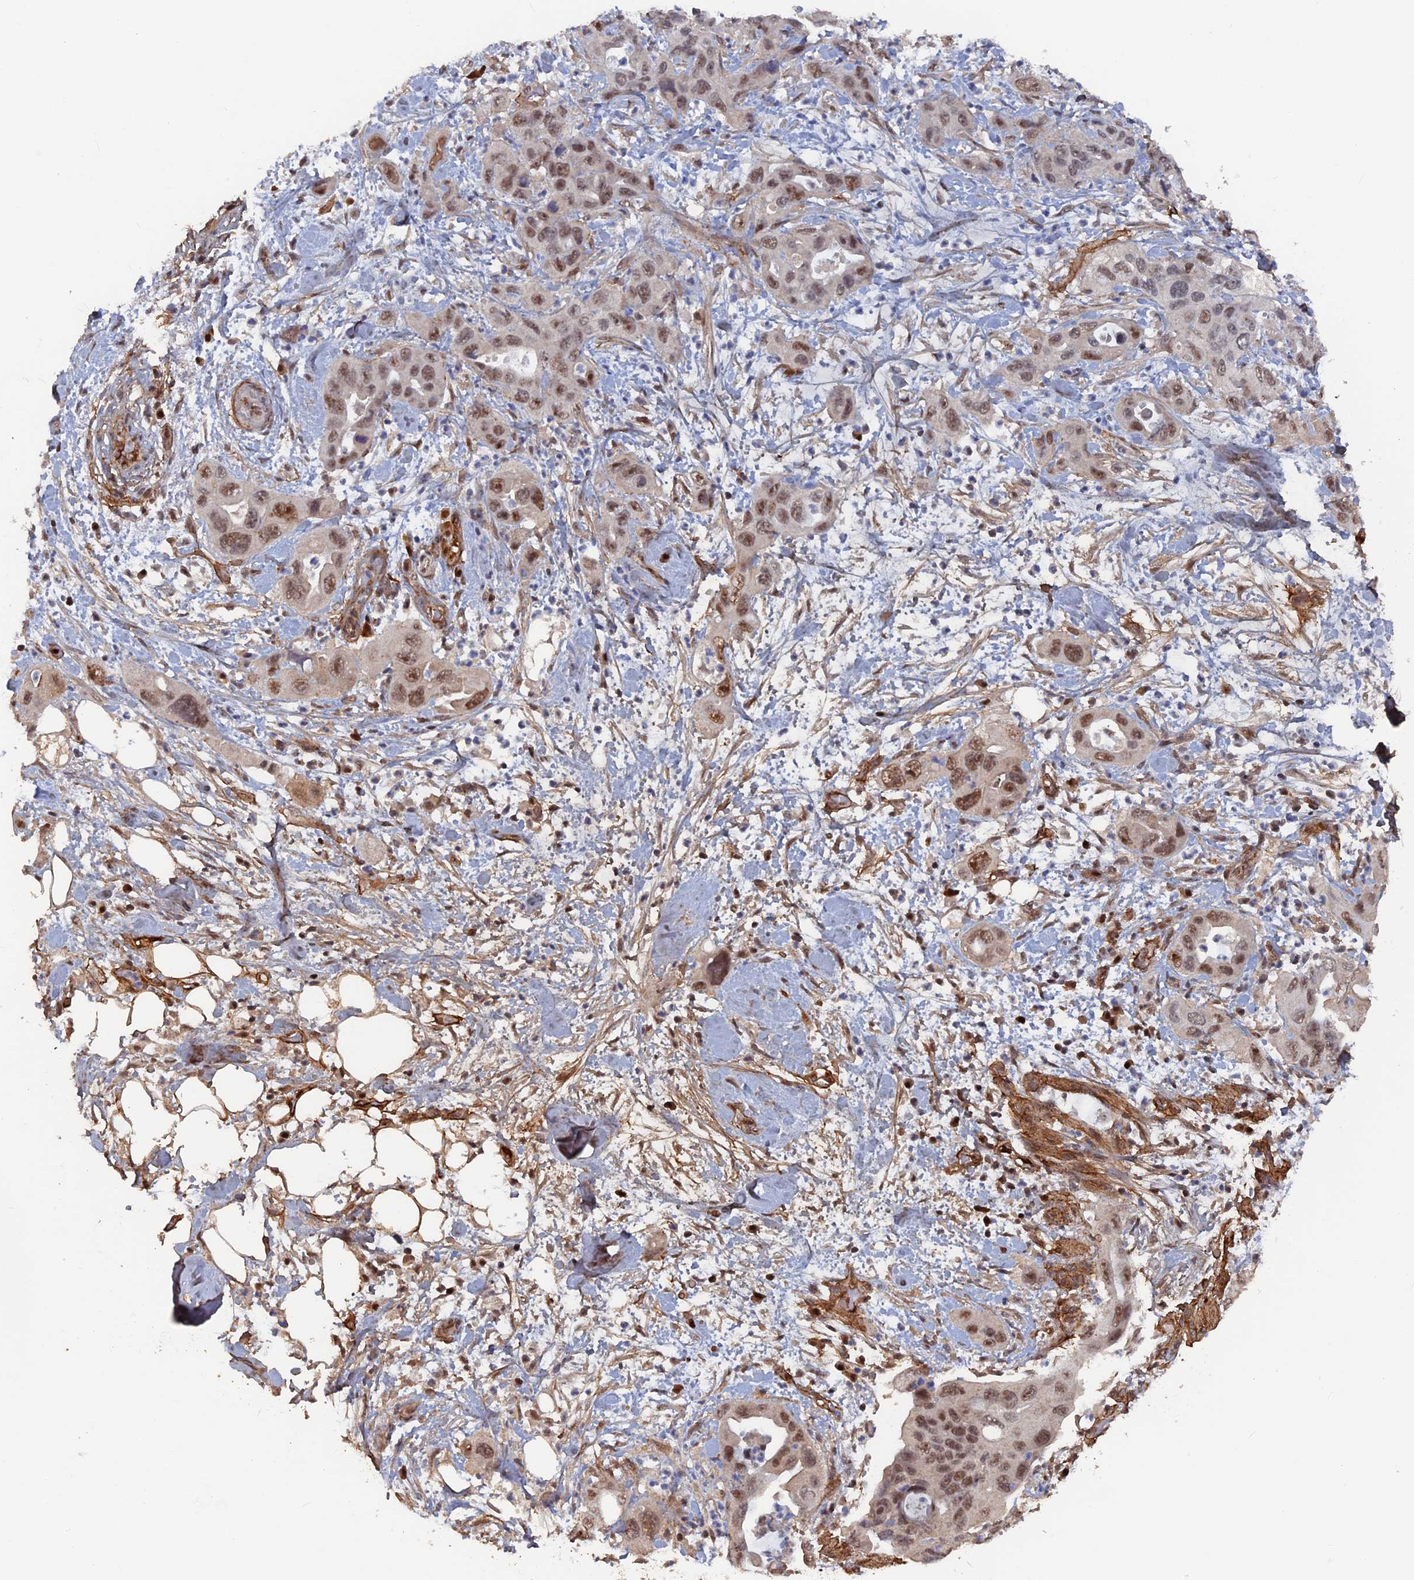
{"staining": {"intensity": "moderate", "quantity": ">75%", "location": "nuclear"}, "tissue": "pancreatic cancer", "cell_type": "Tumor cells", "image_type": "cancer", "snomed": [{"axis": "morphology", "description": "Adenocarcinoma, NOS"}, {"axis": "topography", "description": "Pancreas"}], "caption": "A photomicrograph showing moderate nuclear positivity in about >75% of tumor cells in pancreatic cancer, as visualized by brown immunohistochemical staining.", "gene": "SH3D21", "patient": {"sex": "female", "age": 71}}